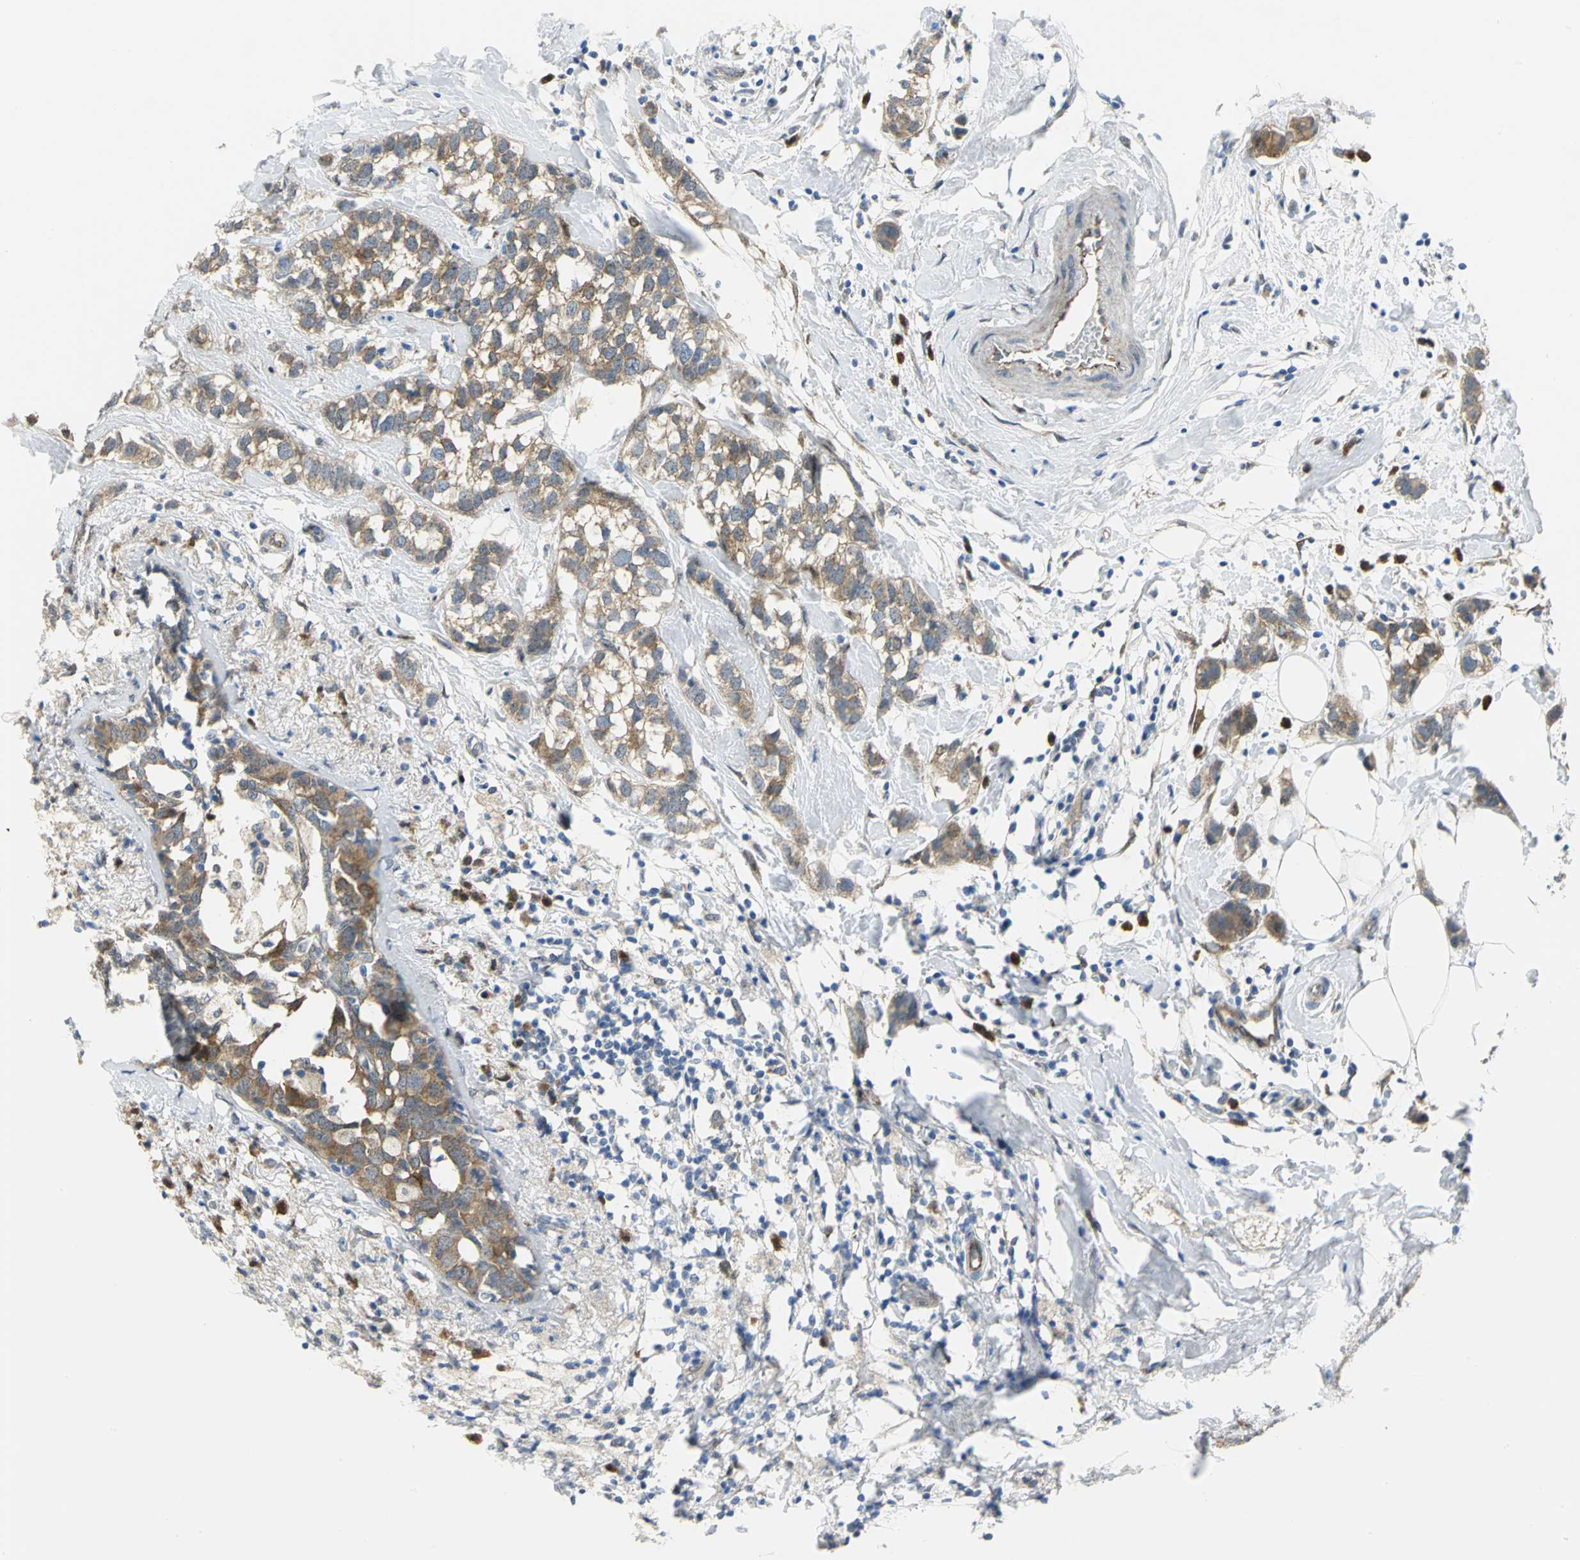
{"staining": {"intensity": "moderate", "quantity": ">75%", "location": "cytoplasmic/membranous"}, "tissue": "breast cancer", "cell_type": "Tumor cells", "image_type": "cancer", "snomed": [{"axis": "morphology", "description": "Normal tissue, NOS"}, {"axis": "morphology", "description": "Duct carcinoma"}, {"axis": "topography", "description": "Breast"}], "caption": "Breast intraductal carcinoma tissue exhibits moderate cytoplasmic/membranous positivity in about >75% of tumor cells, visualized by immunohistochemistry.", "gene": "PGM3", "patient": {"sex": "female", "age": 50}}